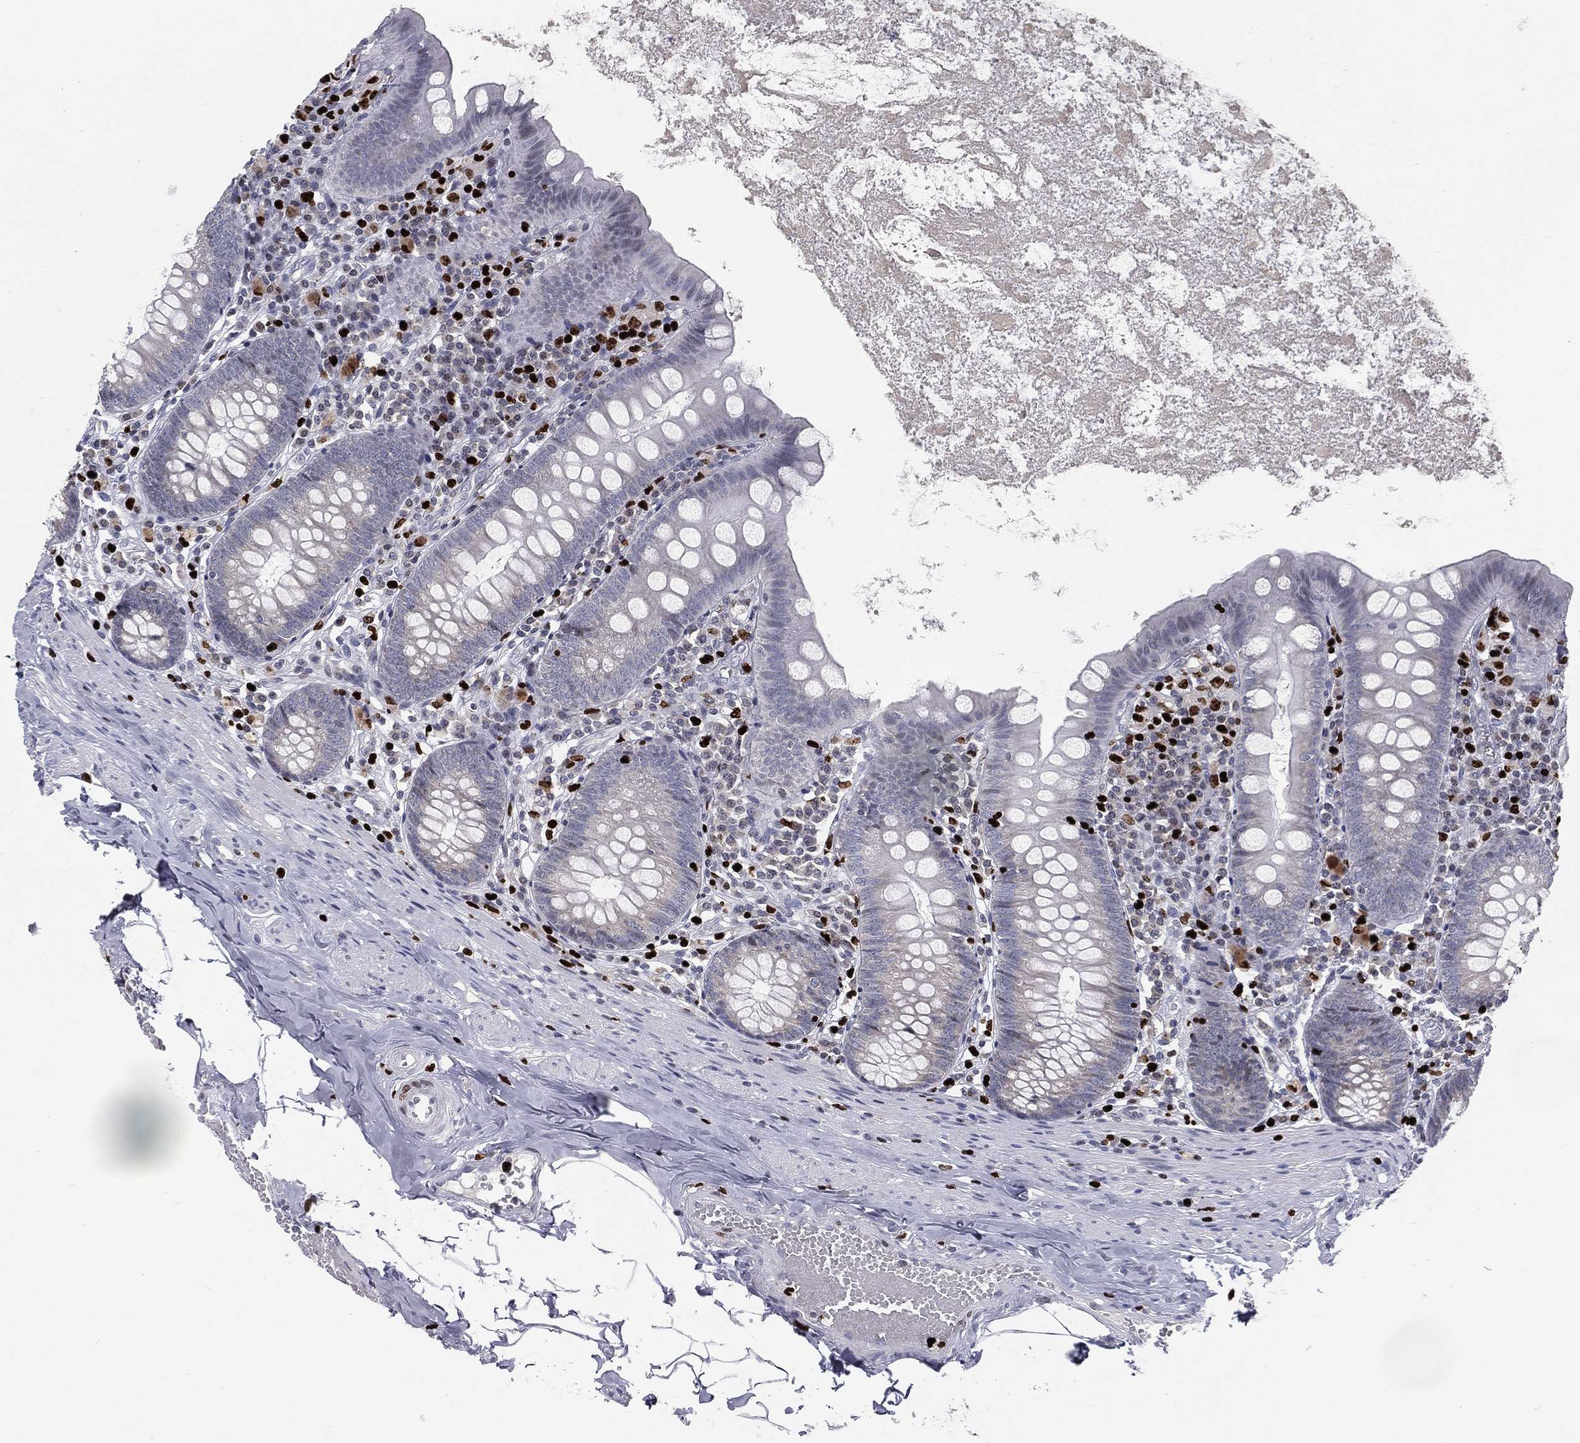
{"staining": {"intensity": "negative", "quantity": "none", "location": "none"}, "tissue": "appendix", "cell_type": "Glandular cells", "image_type": "normal", "snomed": [{"axis": "morphology", "description": "Normal tissue, NOS"}, {"axis": "topography", "description": "Appendix"}], "caption": "An immunohistochemistry histopathology image of unremarkable appendix is shown. There is no staining in glandular cells of appendix. (DAB immunohistochemistry visualized using brightfield microscopy, high magnification).", "gene": "MNDA", "patient": {"sex": "female", "age": 82}}